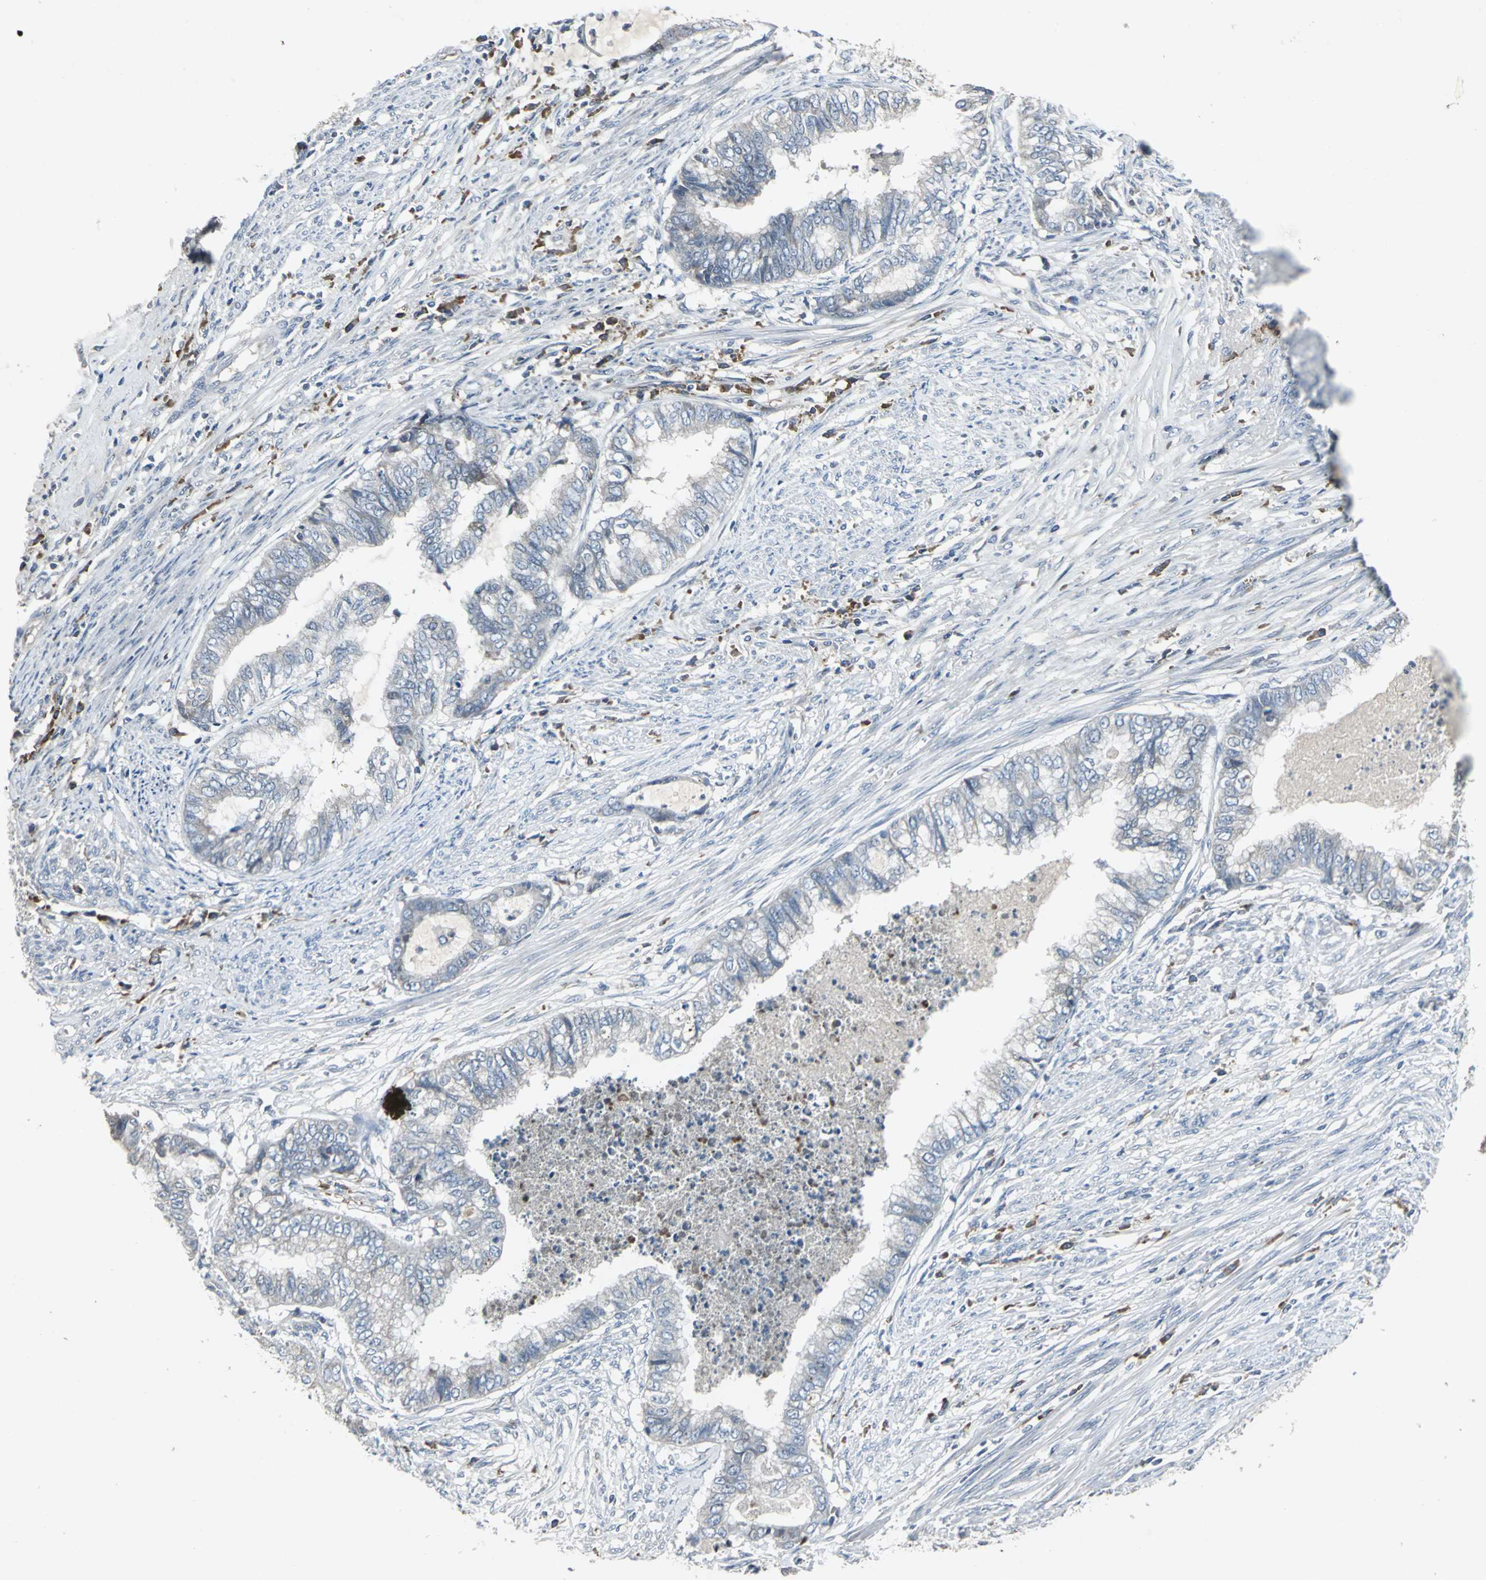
{"staining": {"intensity": "negative", "quantity": "none", "location": "none"}, "tissue": "endometrial cancer", "cell_type": "Tumor cells", "image_type": "cancer", "snomed": [{"axis": "morphology", "description": "Adenocarcinoma, NOS"}, {"axis": "topography", "description": "Endometrium"}], "caption": "Immunohistochemistry (IHC) of human adenocarcinoma (endometrial) shows no expression in tumor cells.", "gene": "SLC2A13", "patient": {"sex": "female", "age": 79}}